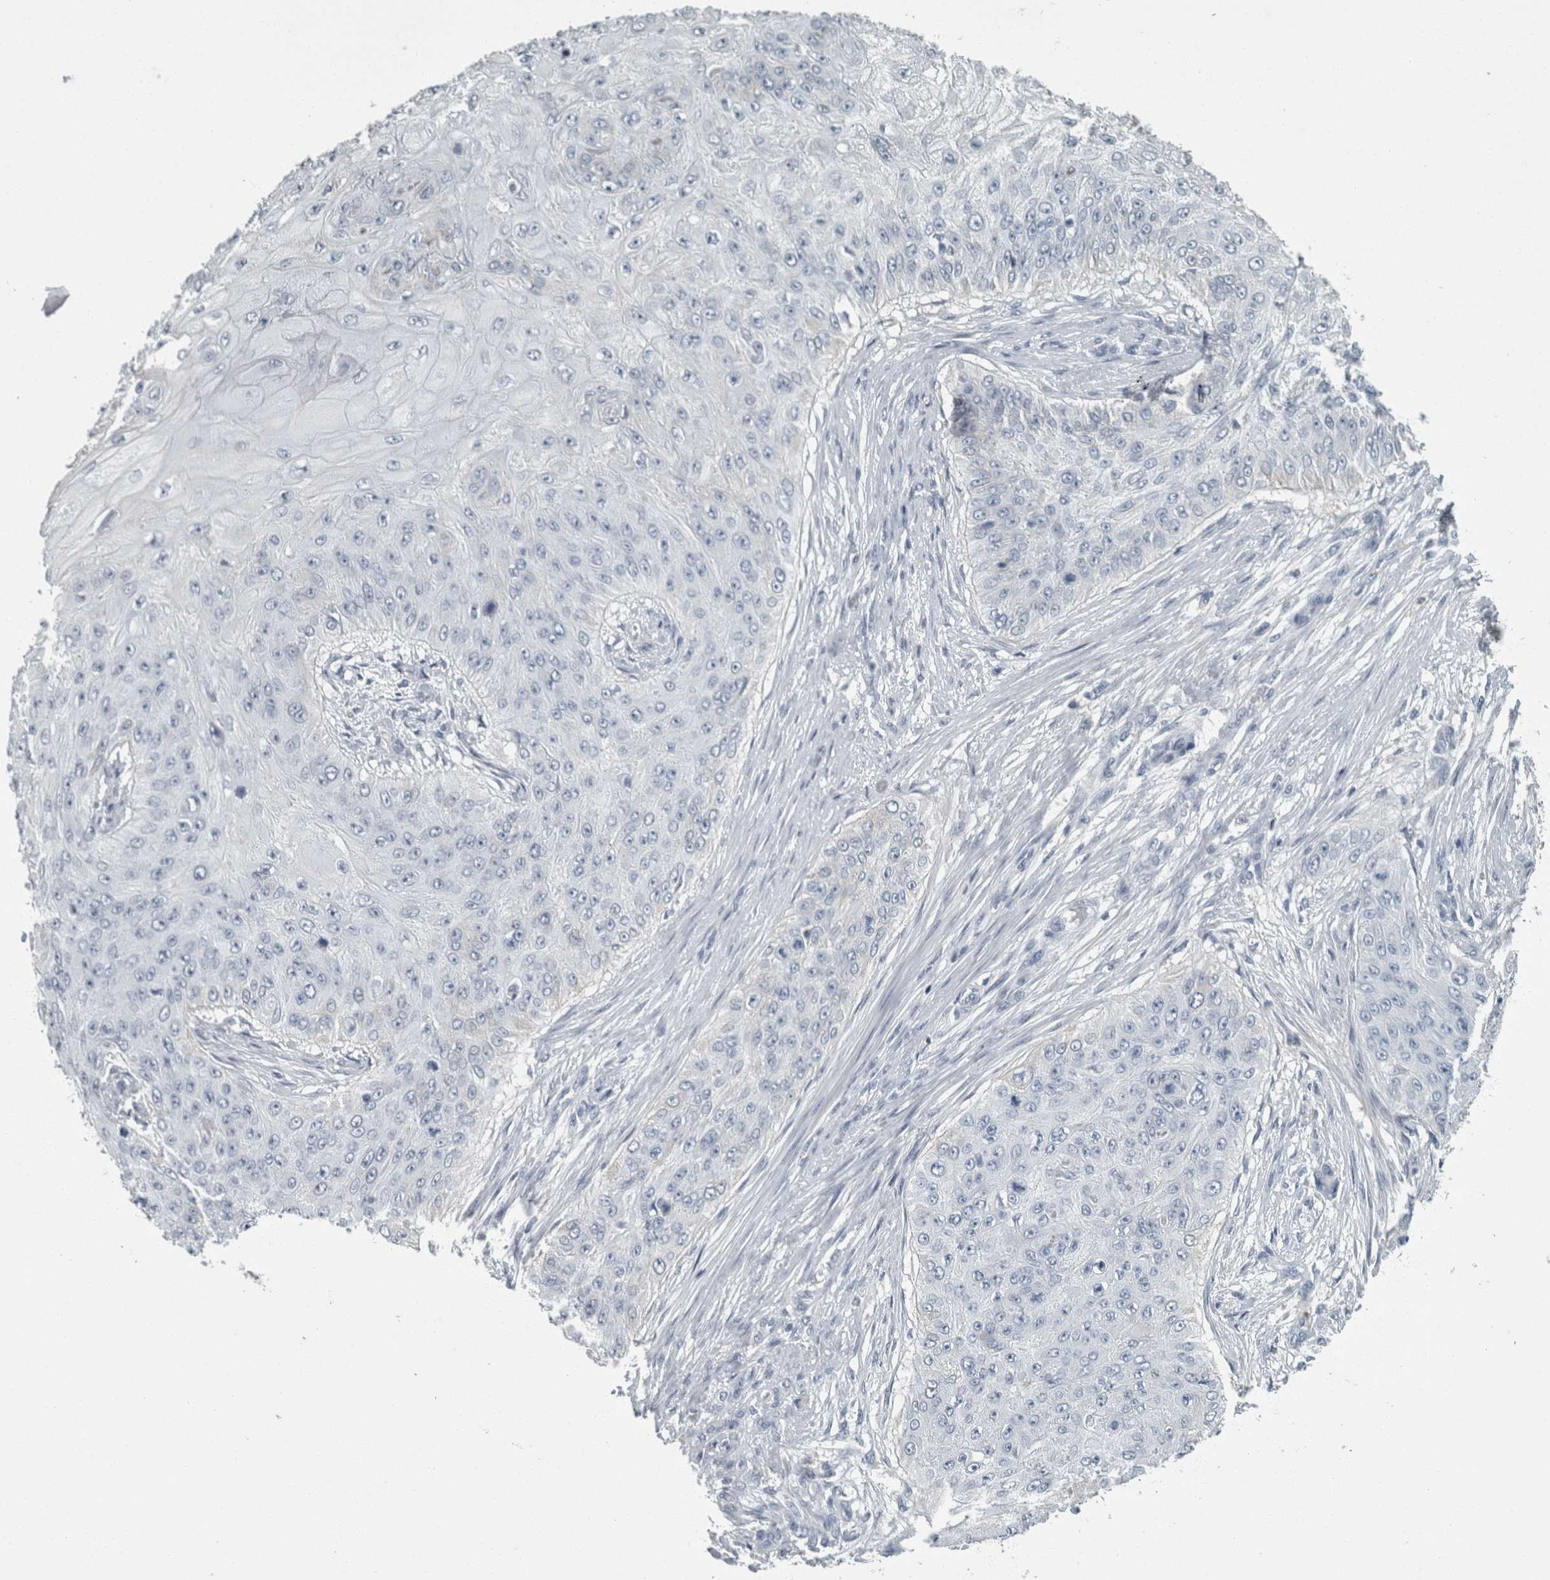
{"staining": {"intensity": "negative", "quantity": "none", "location": "none"}, "tissue": "skin cancer", "cell_type": "Tumor cells", "image_type": "cancer", "snomed": [{"axis": "morphology", "description": "Squamous cell carcinoma, NOS"}, {"axis": "topography", "description": "Skin"}], "caption": "Immunohistochemical staining of human skin cancer (squamous cell carcinoma) shows no significant positivity in tumor cells. Brightfield microscopy of immunohistochemistry (IHC) stained with DAB (brown) and hematoxylin (blue), captured at high magnification.", "gene": "CHL1", "patient": {"sex": "female", "age": 80}}